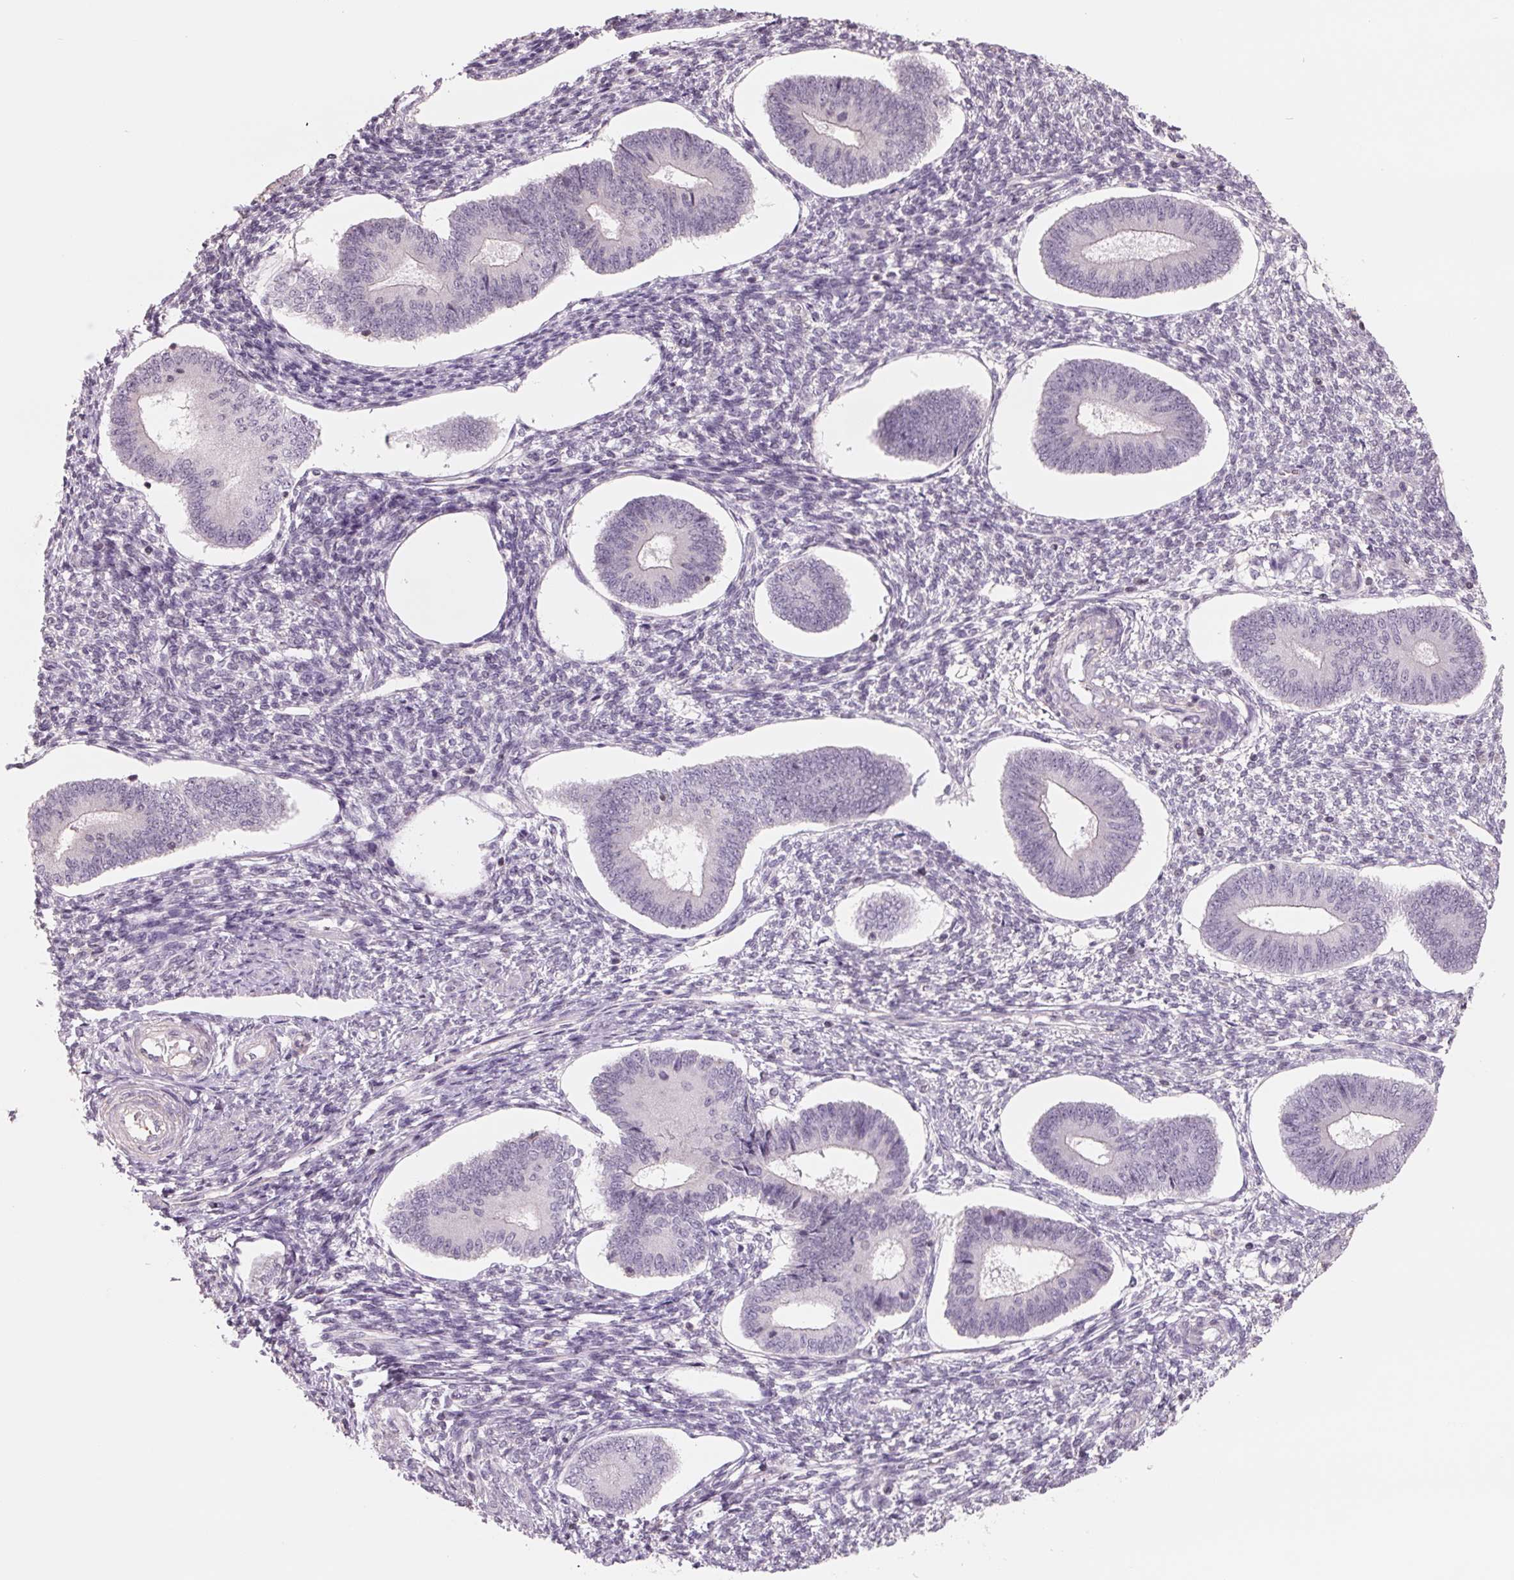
{"staining": {"intensity": "negative", "quantity": "none", "location": "none"}, "tissue": "endometrium", "cell_type": "Cells in endometrial stroma", "image_type": "normal", "snomed": [{"axis": "morphology", "description": "Normal tissue, NOS"}, {"axis": "topography", "description": "Endometrium"}], "caption": "Immunohistochemistry (IHC) image of normal human endometrium stained for a protein (brown), which reveals no expression in cells in endometrial stroma. (DAB immunohistochemistry visualized using brightfield microscopy, high magnification).", "gene": "FTCD", "patient": {"sex": "female", "age": 42}}